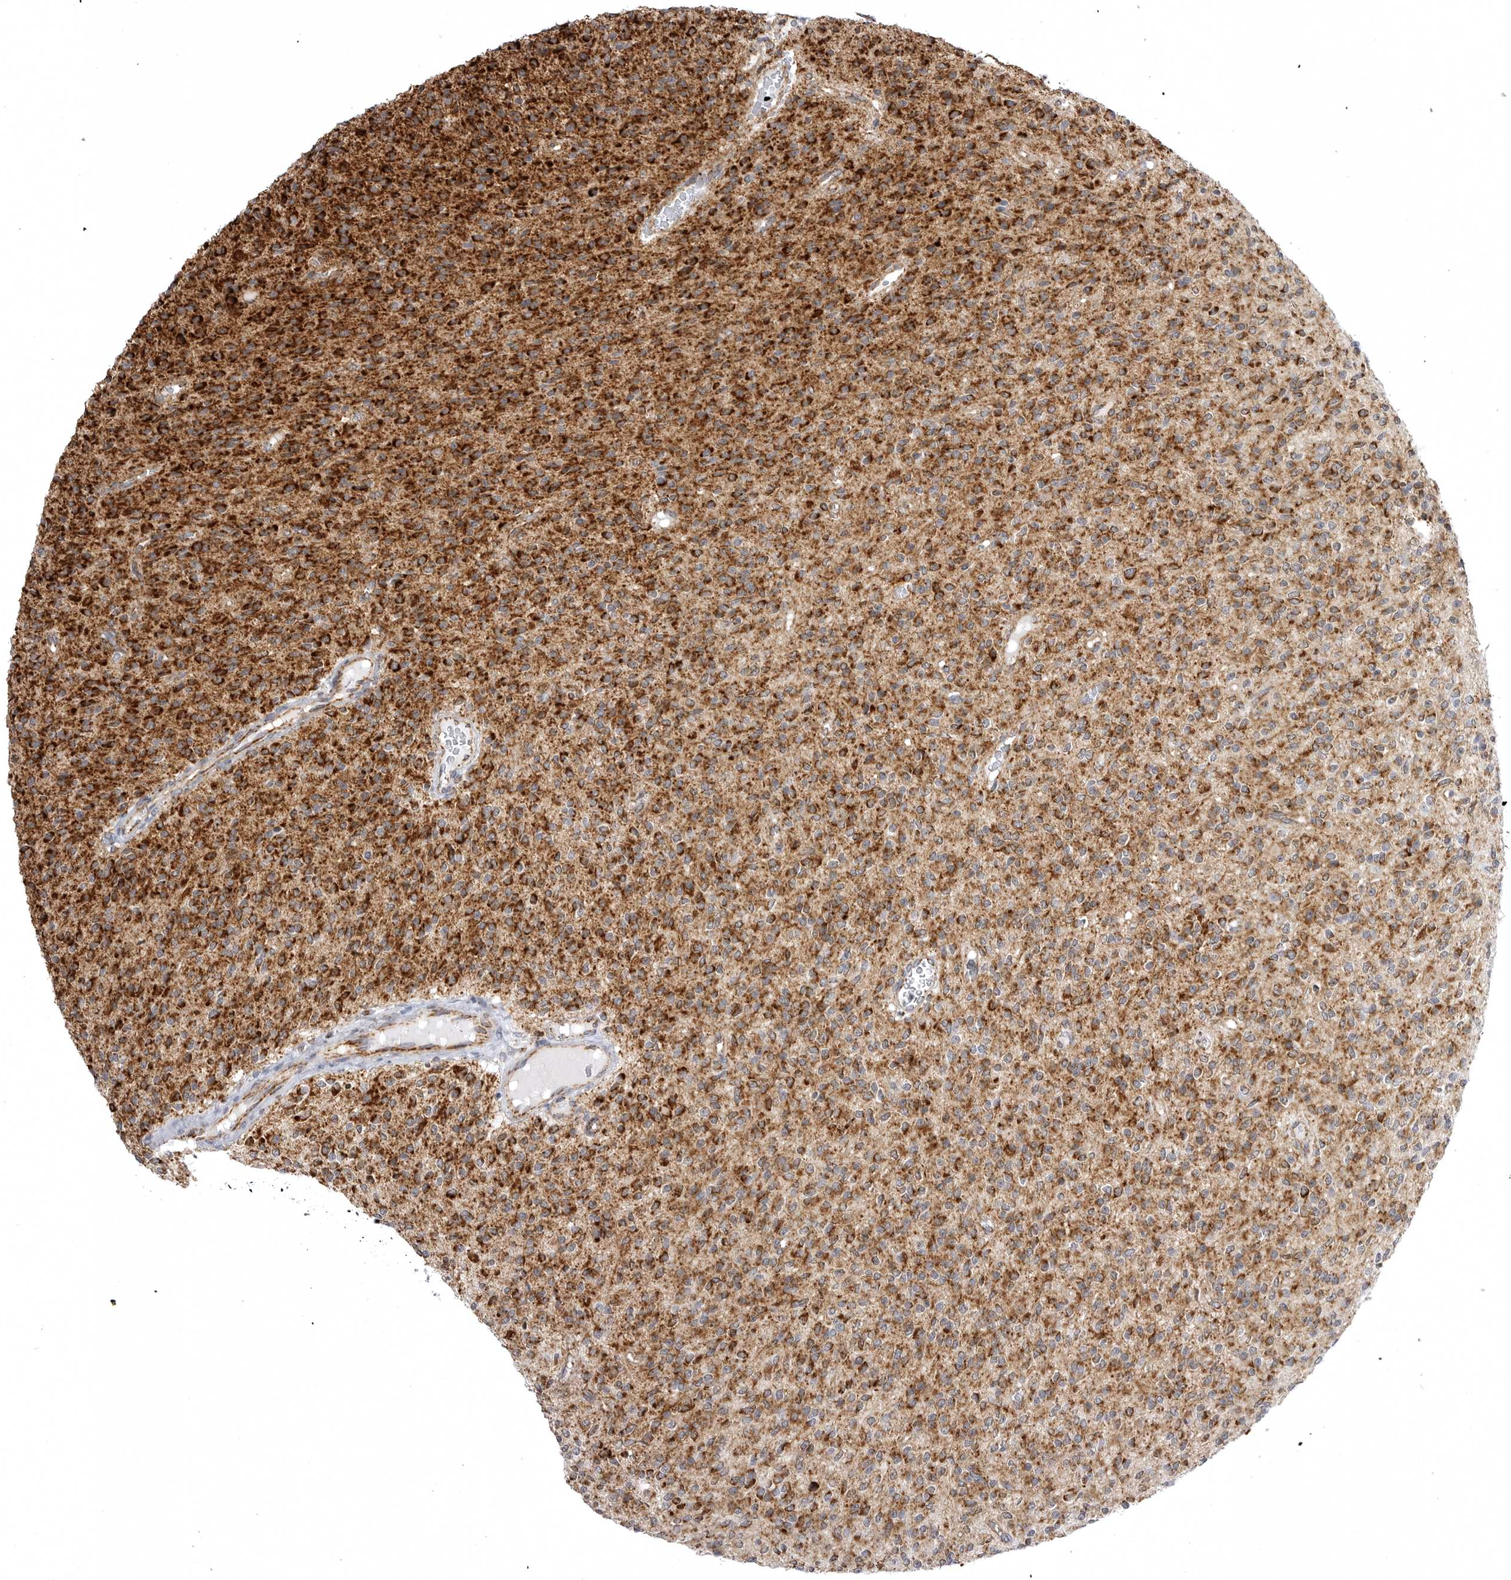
{"staining": {"intensity": "moderate", "quantity": ">75%", "location": "cytoplasmic/membranous"}, "tissue": "glioma", "cell_type": "Tumor cells", "image_type": "cancer", "snomed": [{"axis": "morphology", "description": "Glioma, malignant, High grade"}, {"axis": "topography", "description": "Brain"}], "caption": "Human malignant glioma (high-grade) stained for a protein (brown) exhibits moderate cytoplasmic/membranous positive positivity in about >75% of tumor cells.", "gene": "TUFM", "patient": {"sex": "male", "age": 34}}